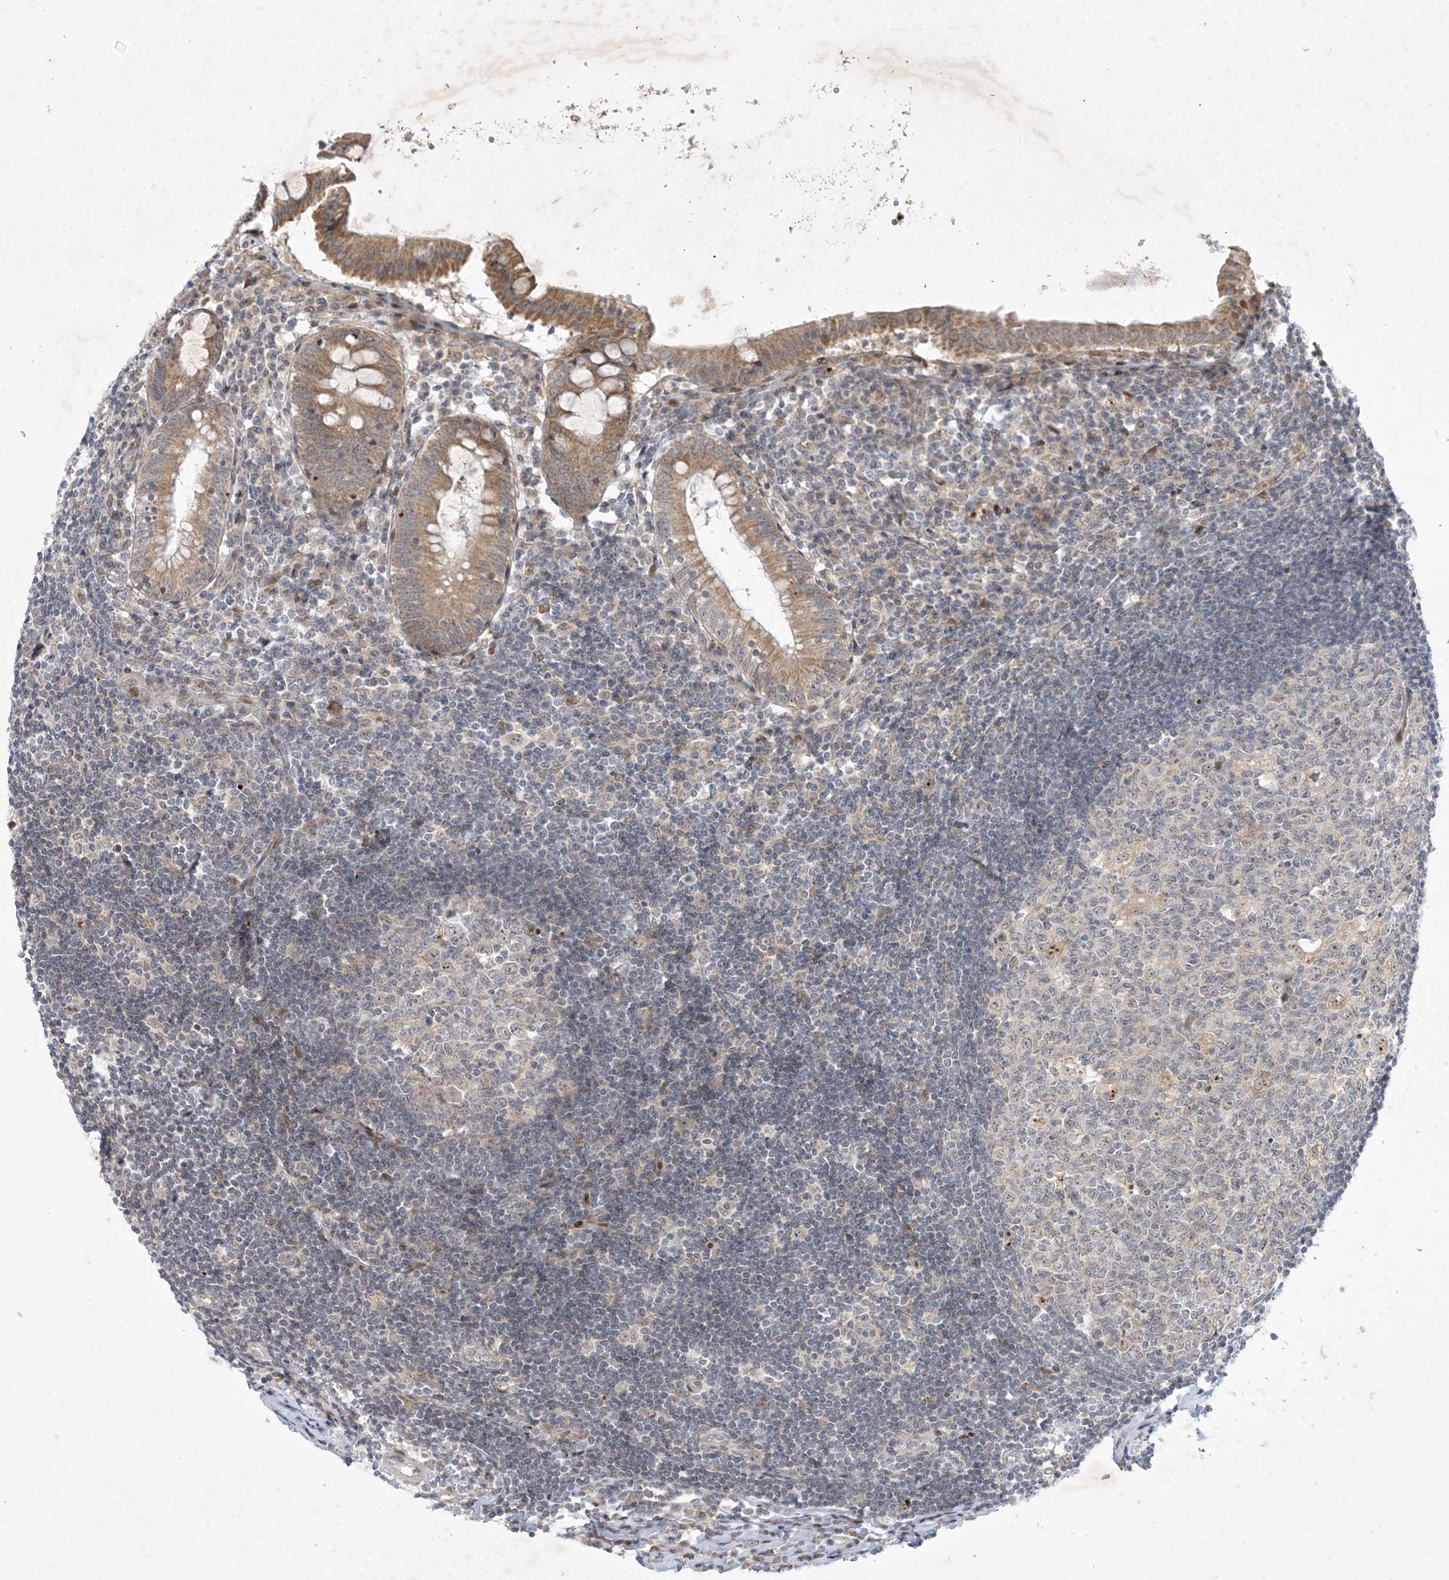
{"staining": {"intensity": "moderate", "quantity": ">75%", "location": "cytoplasmic/membranous"}, "tissue": "appendix", "cell_type": "Glandular cells", "image_type": "normal", "snomed": [{"axis": "morphology", "description": "Normal tissue, NOS"}, {"axis": "topography", "description": "Appendix"}], "caption": "Moderate cytoplasmic/membranous expression is identified in about >75% of glandular cells in unremarkable appendix. (DAB IHC, brown staining for protein, blue staining for nuclei).", "gene": "SOGA3", "patient": {"sex": "female", "age": 54}}